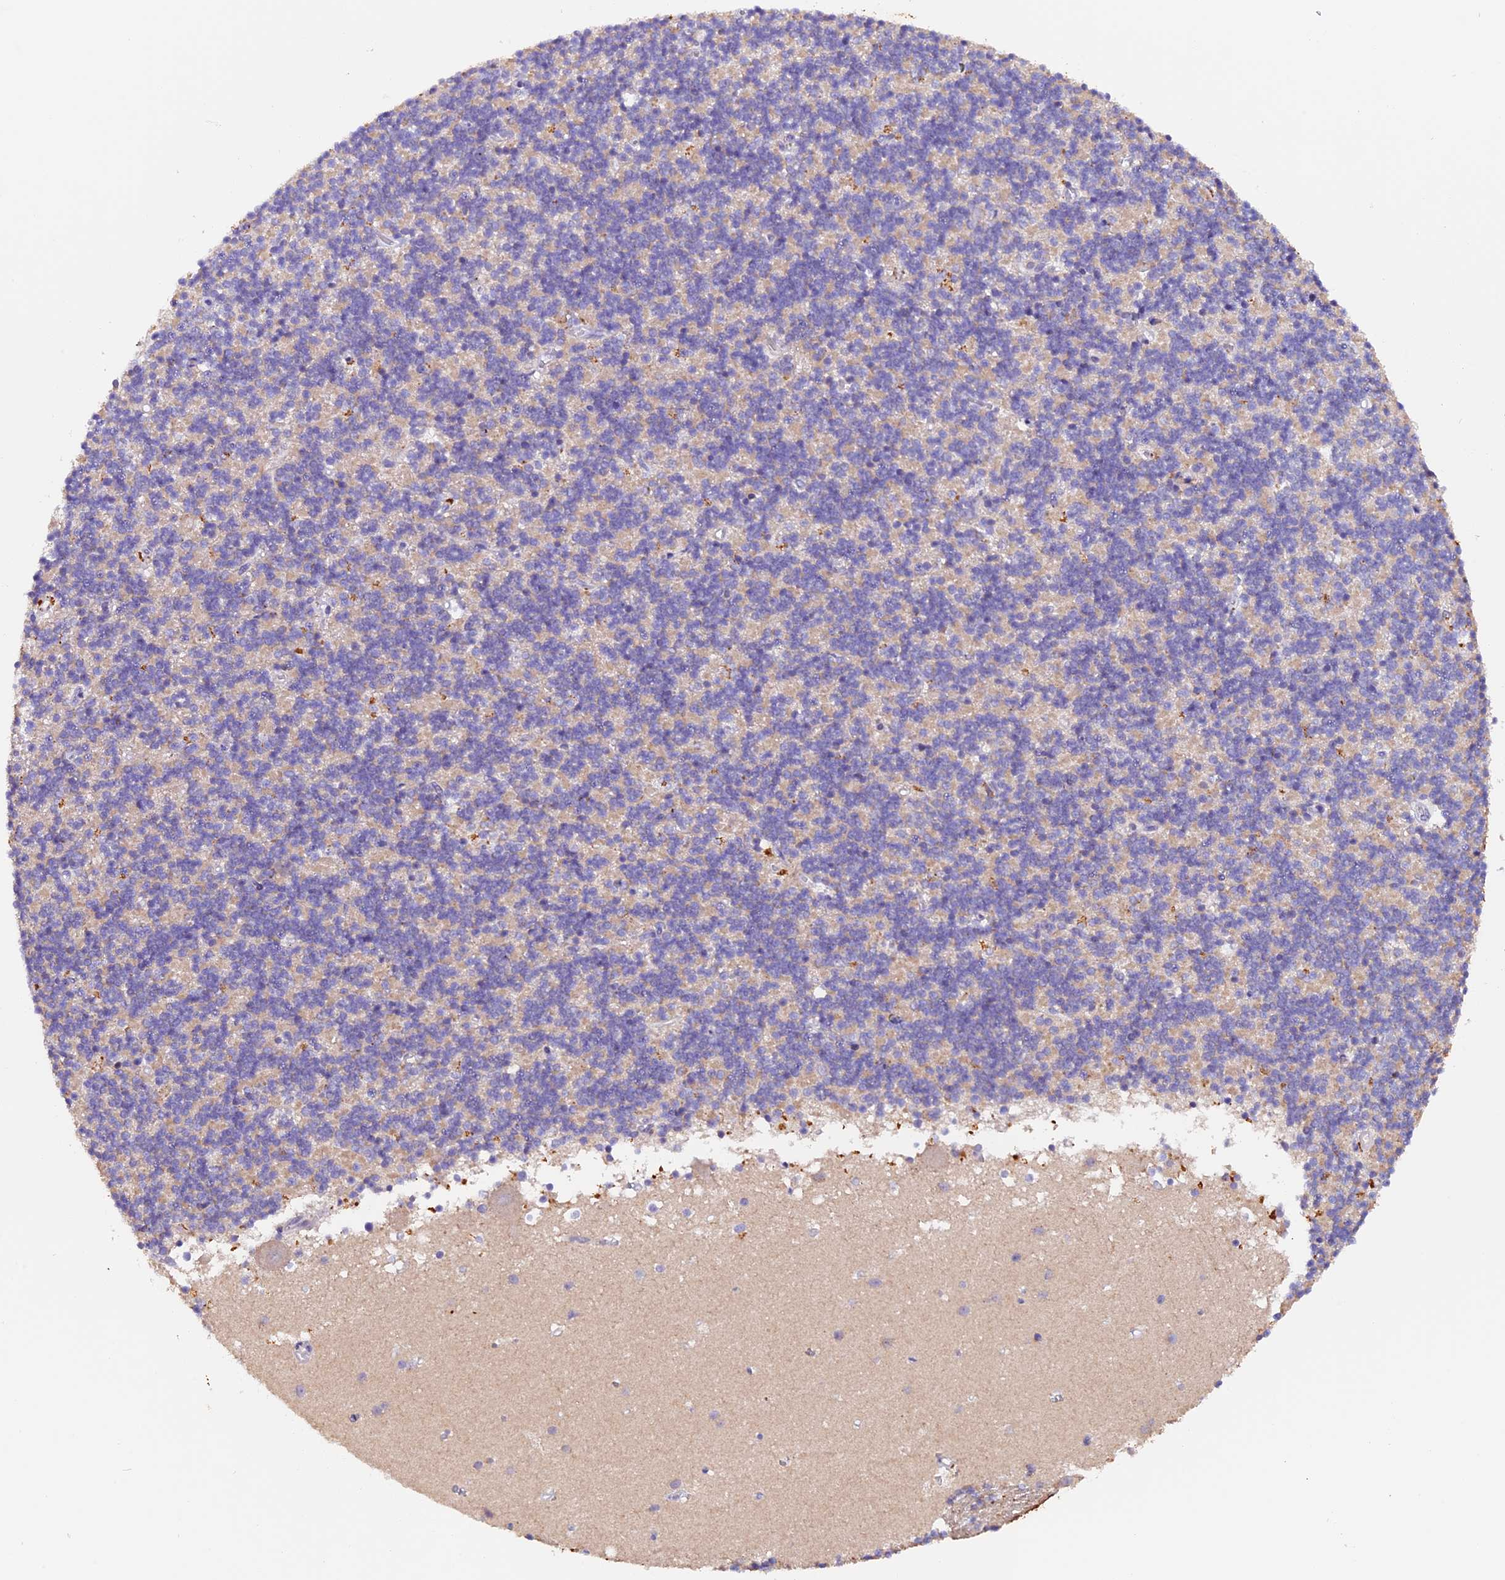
{"staining": {"intensity": "weak", "quantity": "<25%", "location": "cytoplasmic/membranous"}, "tissue": "cerebellum", "cell_type": "Cells in granular layer", "image_type": "normal", "snomed": [{"axis": "morphology", "description": "Normal tissue, NOS"}, {"axis": "topography", "description": "Cerebellum"}], "caption": "High power microscopy histopathology image of an immunohistochemistry histopathology image of unremarkable cerebellum, revealing no significant staining in cells in granular layer.", "gene": "NCK2", "patient": {"sex": "male", "age": 54}}